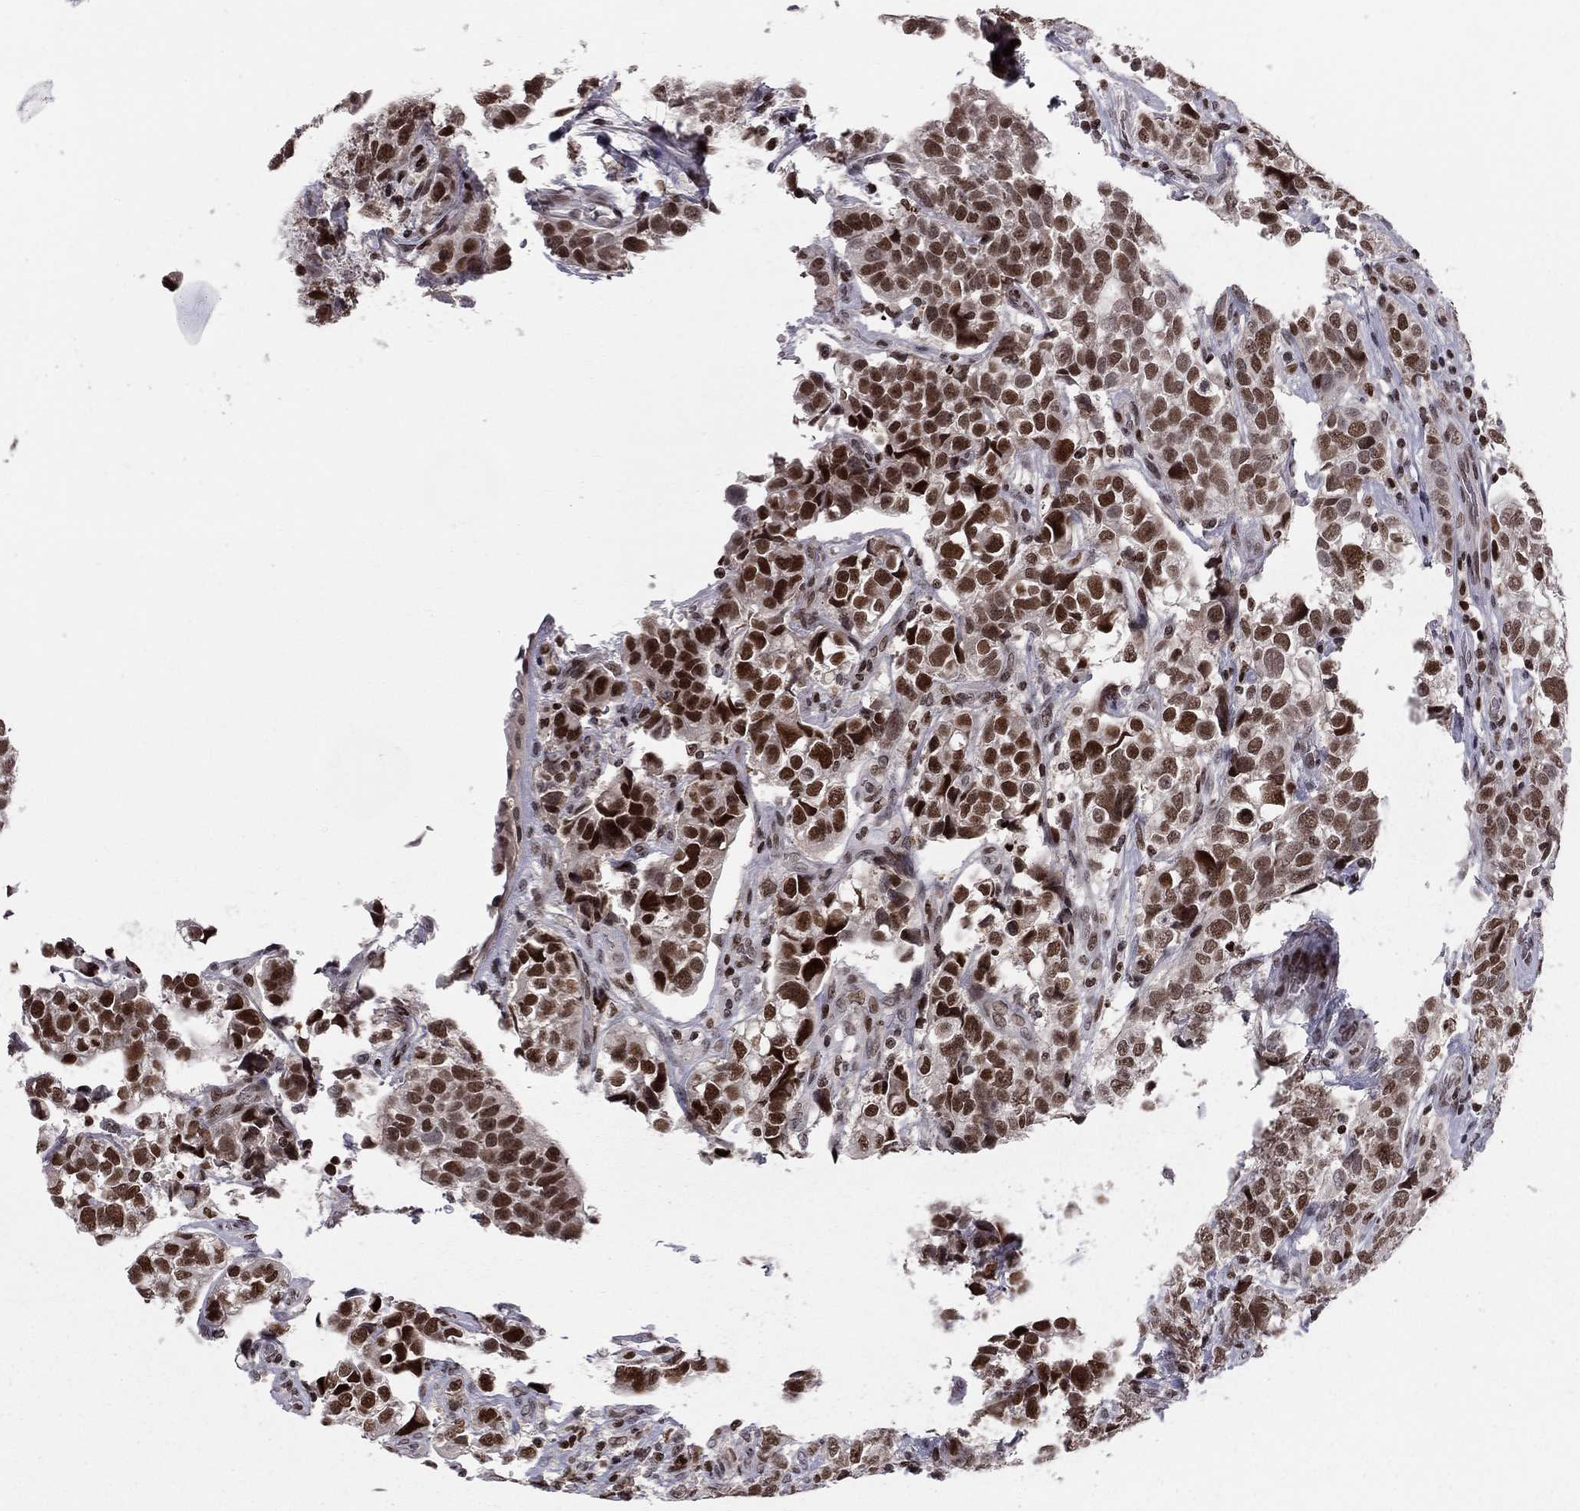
{"staining": {"intensity": "strong", "quantity": ">75%", "location": "nuclear"}, "tissue": "urothelial cancer", "cell_type": "Tumor cells", "image_type": "cancer", "snomed": [{"axis": "morphology", "description": "Urothelial carcinoma, High grade"}, {"axis": "topography", "description": "Urinary bladder"}], "caption": "Immunohistochemical staining of human urothelial cancer demonstrates high levels of strong nuclear positivity in about >75% of tumor cells.", "gene": "RNASEH2C", "patient": {"sex": "female", "age": 58}}